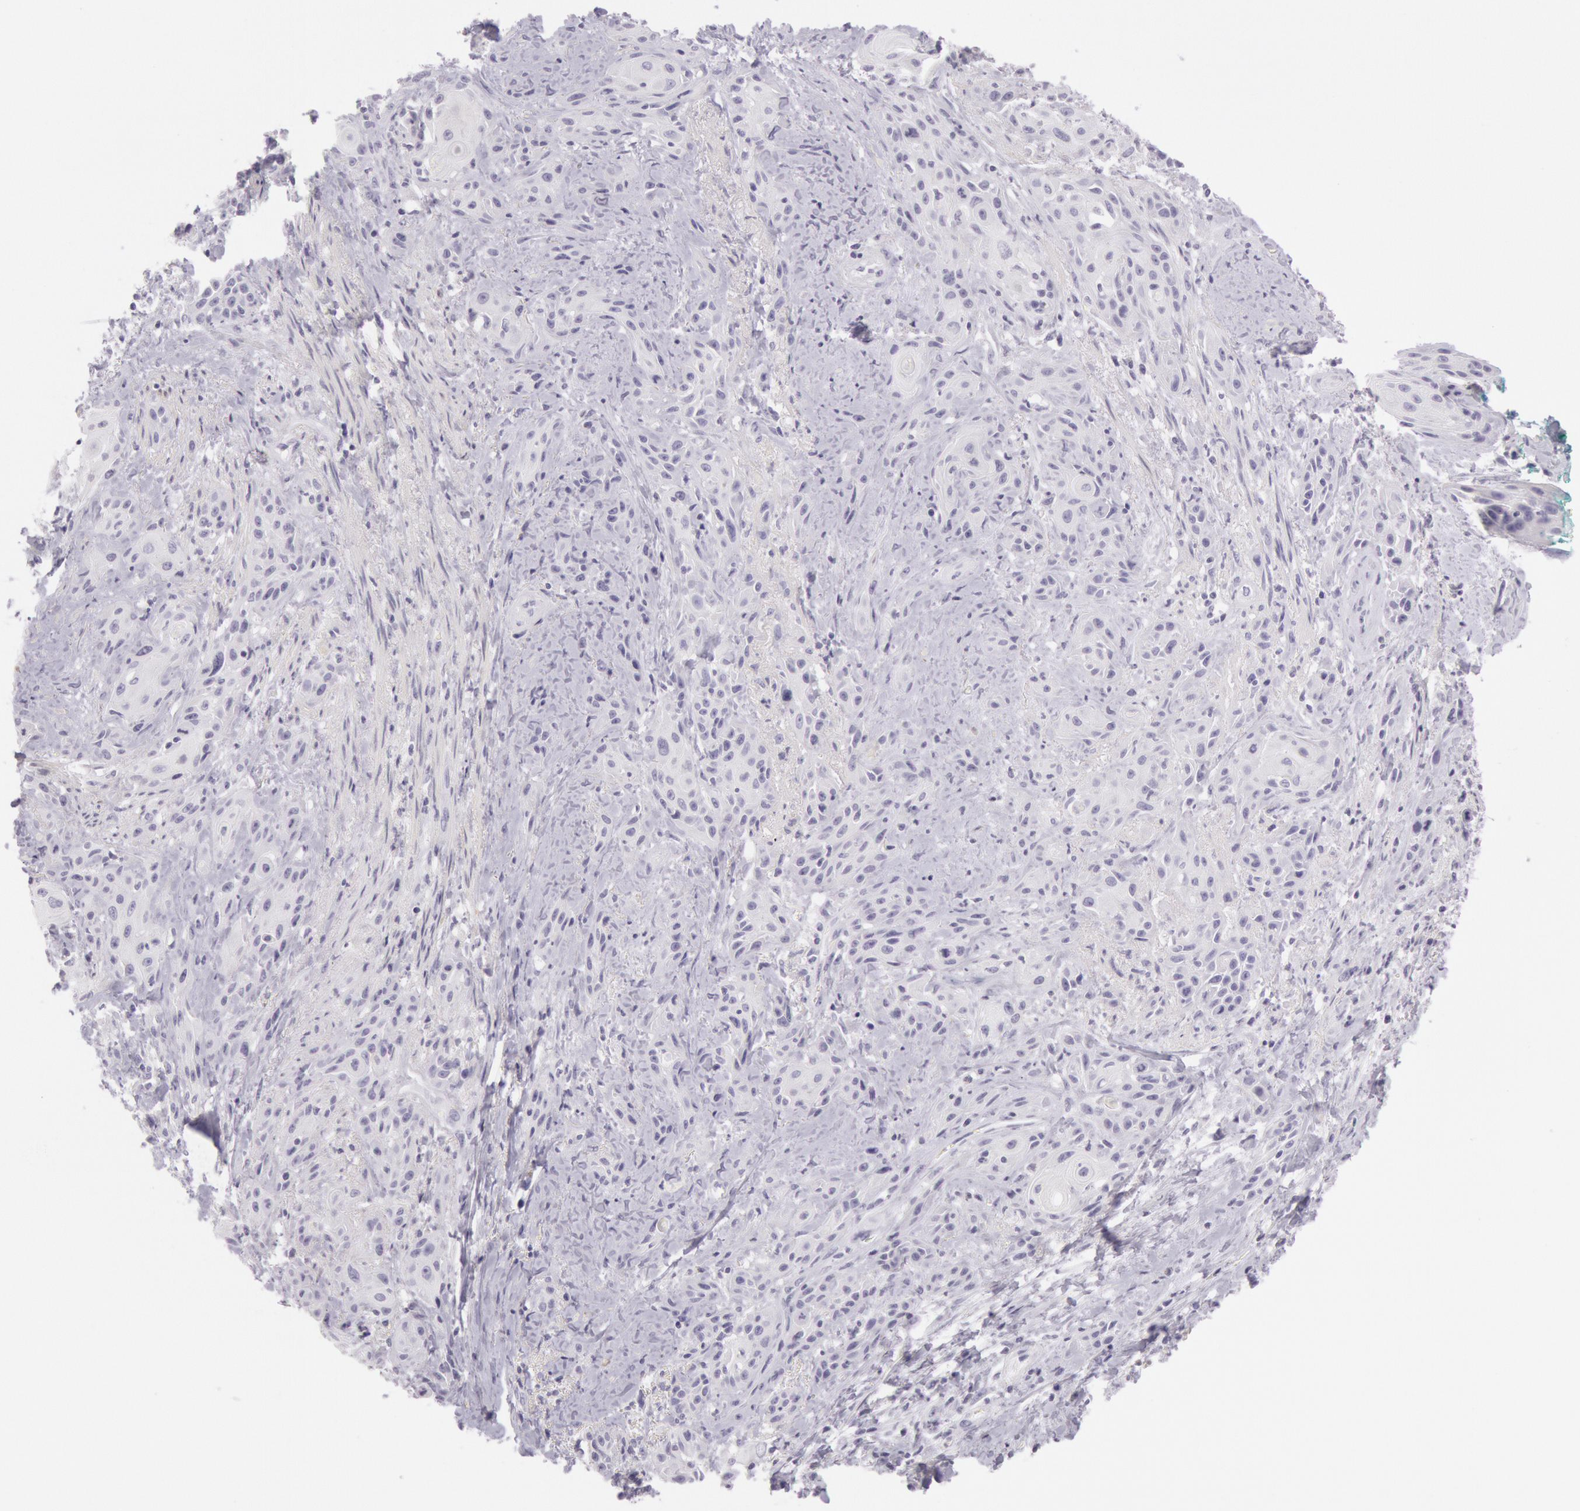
{"staining": {"intensity": "negative", "quantity": "none", "location": "none"}, "tissue": "skin cancer", "cell_type": "Tumor cells", "image_type": "cancer", "snomed": [{"axis": "morphology", "description": "Squamous cell carcinoma, NOS"}, {"axis": "topography", "description": "Skin"}, {"axis": "topography", "description": "Anal"}], "caption": "A high-resolution image shows IHC staining of squamous cell carcinoma (skin), which reveals no significant expression in tumor cells. (Stains: DAB IHC with hematoxylin counter stain, Microscopy: brightfield microscopy at high magnification).", "gene": "CKB", "patient": {"sex": "male", "age": 64}}